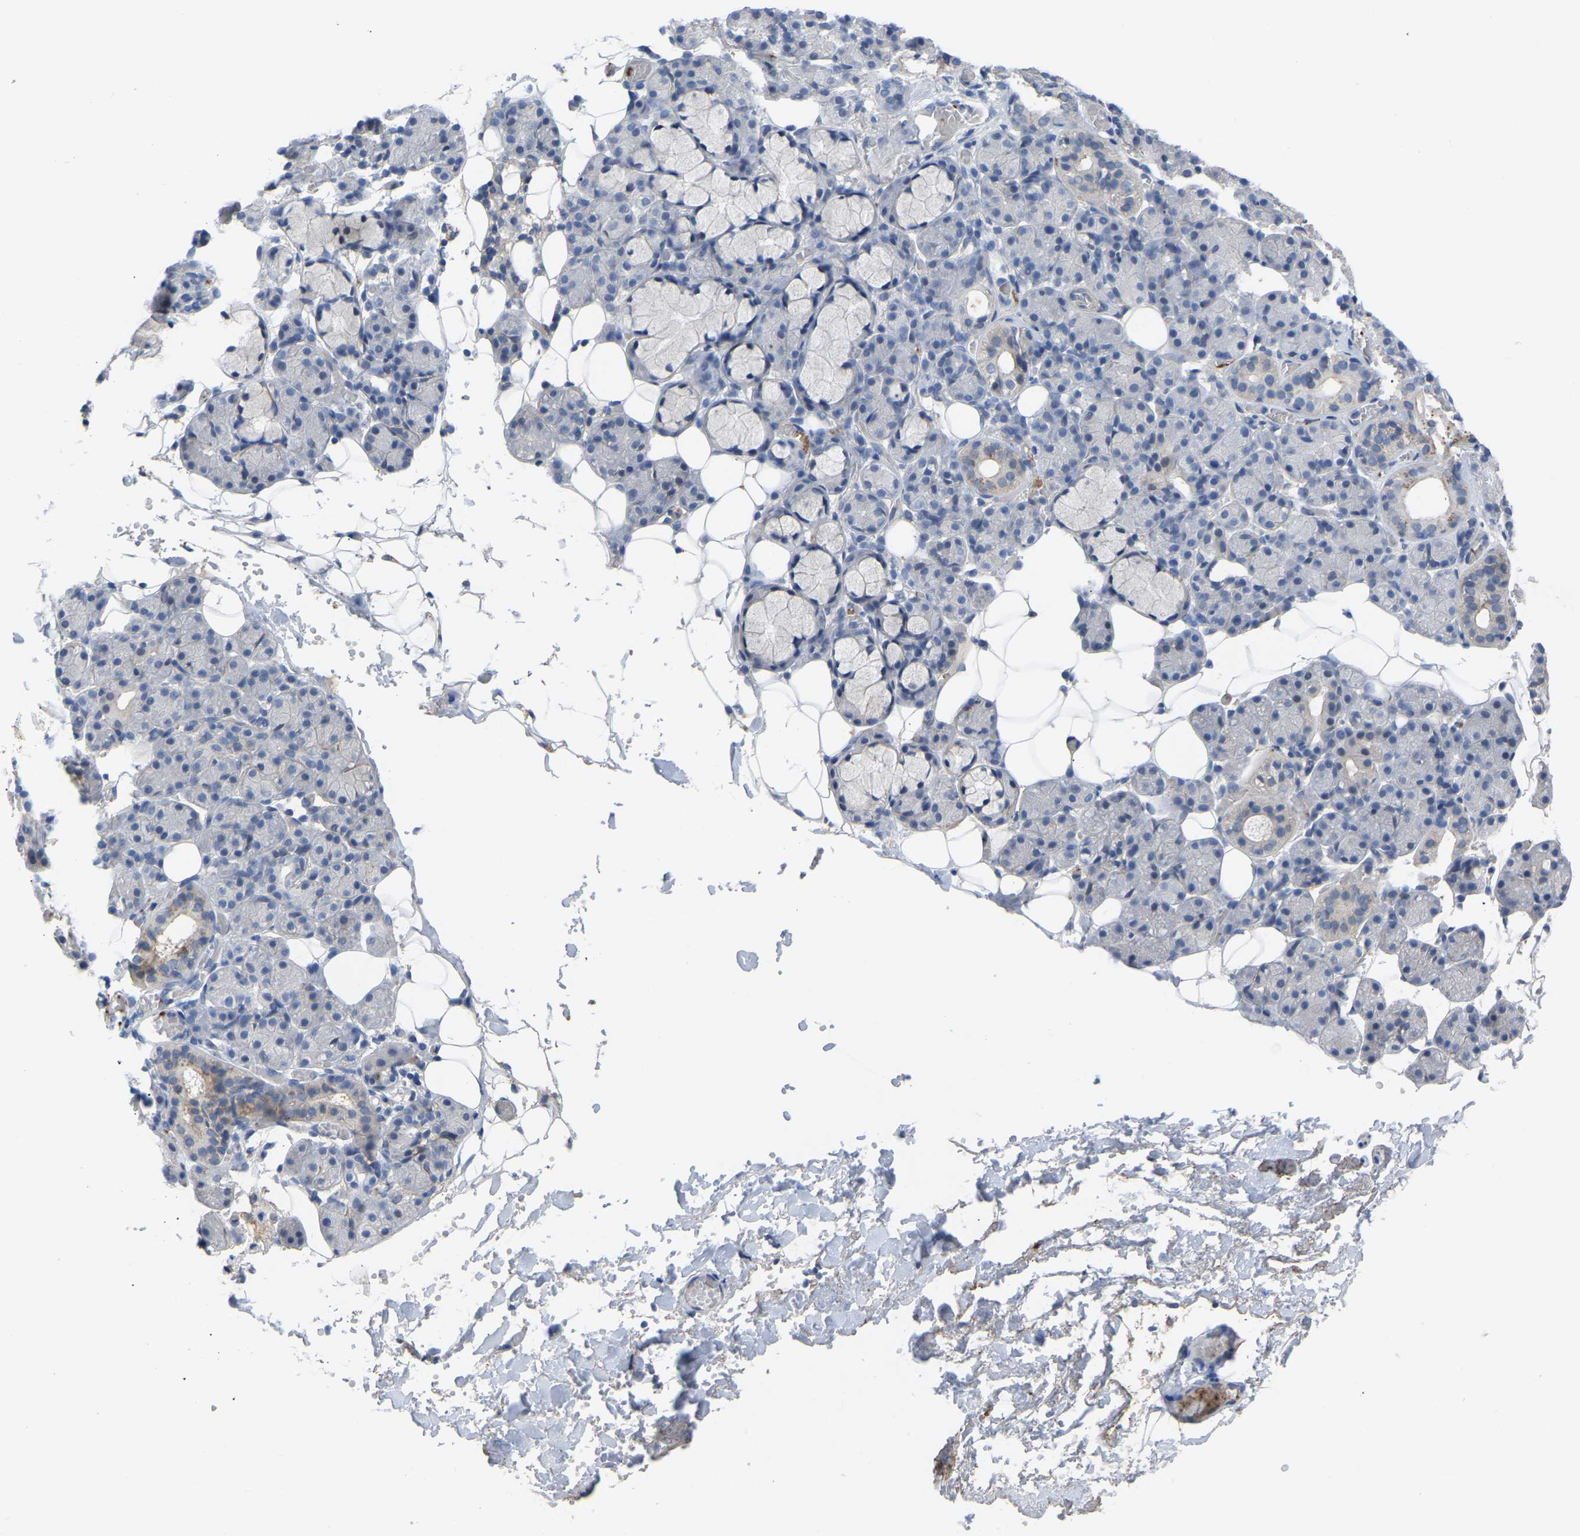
{"staining": {"intensity": "moderate", "quantity": "<25%", "location": "cytoplasmic/membranous"}, "tissue": "salivary gland", "cell_type": "Glandular cells", "image_type": "normal", "snomed": [{"axis": "morphology", "description": "Normal tissue, NOS"}, {"axis": "topography", "description": "Salivary gland"}], "caption": "This photomicrograph exhibits immunohistochemistry (IHC) staining of unremarkable salivary gland, with low moderate cytoplasmic/membranous positivity in about <25% of glandular cells.", "gene": "ZNF449", "patient": {"sex": "male", "age": 63}}